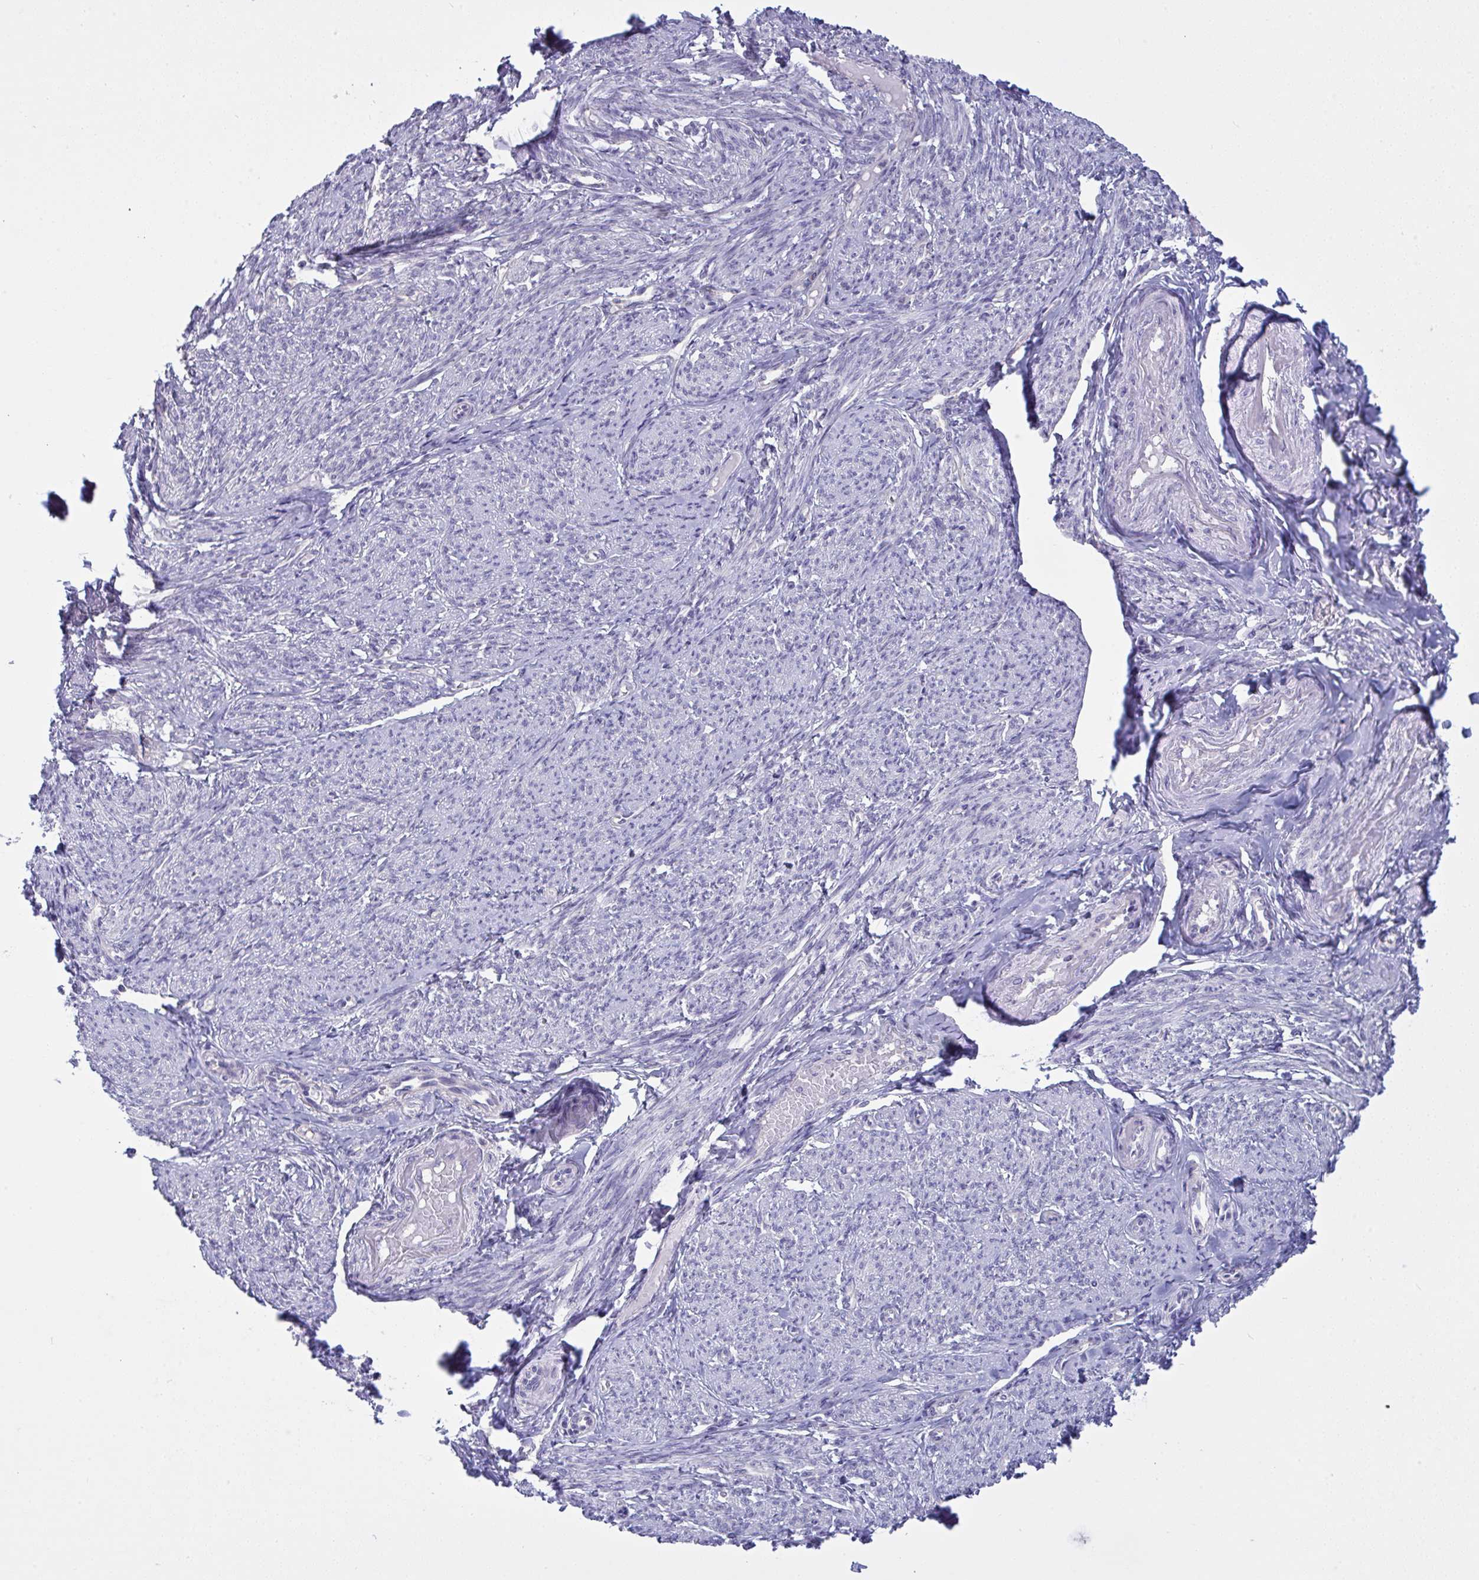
{"staining": {"intensity": "negative", "quantity": "none", "location": "none"}, "tissue": "smooth muscle", "cell_type": "Smooth muscle cells", "image_type": "normal", "snomed": [{"axis": "morphology", "description": "Normal tissue, NOS"}, {"axis": "topography", "description": "Smooth muscle"}], "caption": "Human smooth muscle stained for a protein using immunohistochemistry (IHC) reveals no expression in smooth muscle cells.", "gene": "TMEM41A", "patient": {"sex": "female", "age": 65}}